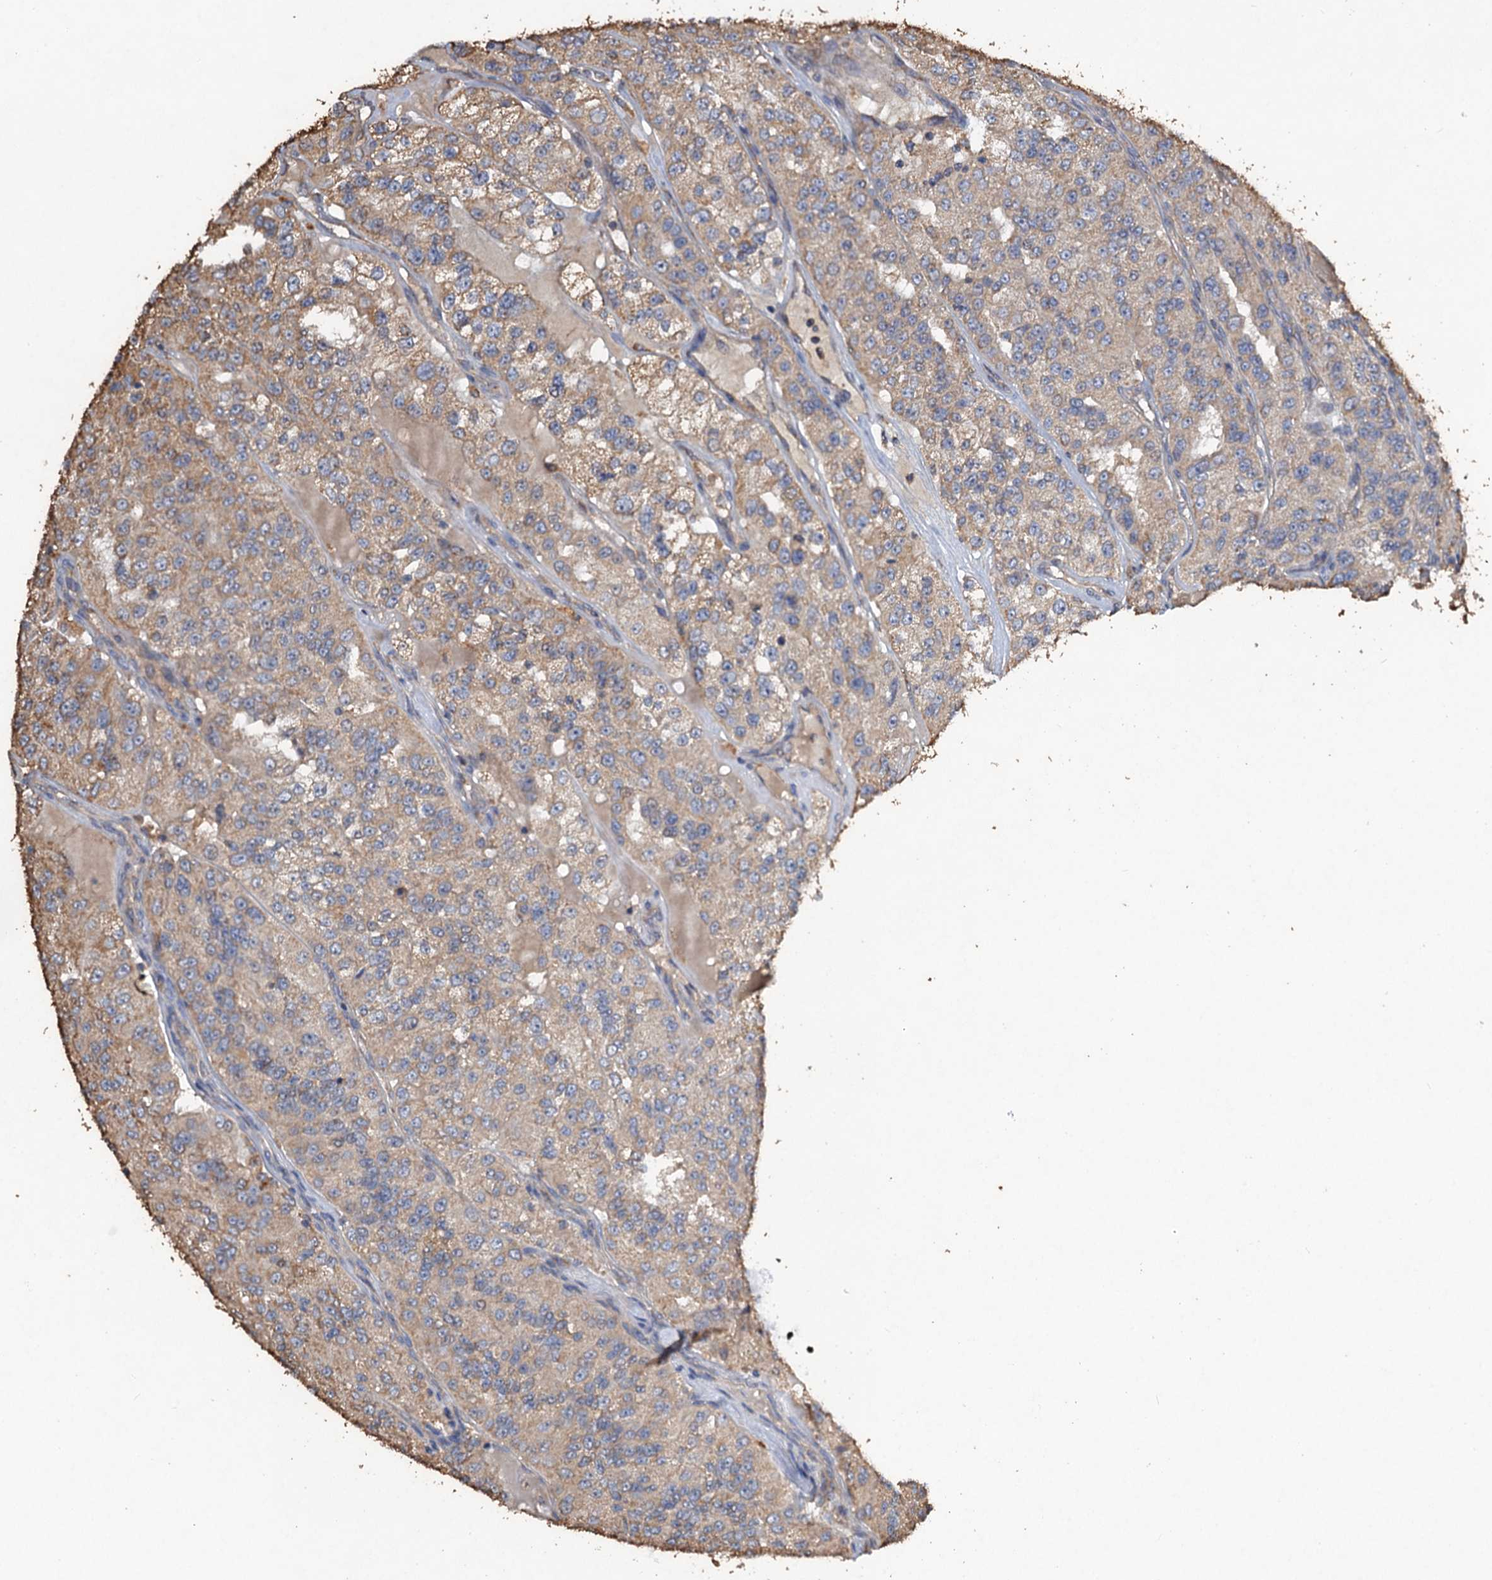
{"staining": {"intensity": "weak", "quantity": "<25%", "location": "cytoplasmic/membranous"}, "tissue": "renal cancer", "cell_type": "Tumor cells", "image_type": "cancer", "snomed": [{"axis": "morphology", "description": "Adenocarcinoma, NOS"}, {"axis": "topography", "description": "Kidney"}], "caption": "DAB (3,3'-diaminobenzidine) immunohistochemical staining of human adenocarcinoma (renal) demonstrates no significant staining in tumor cells.", "gene": "SCUBE3", "patient": {"sex": "female", "age": 63}}